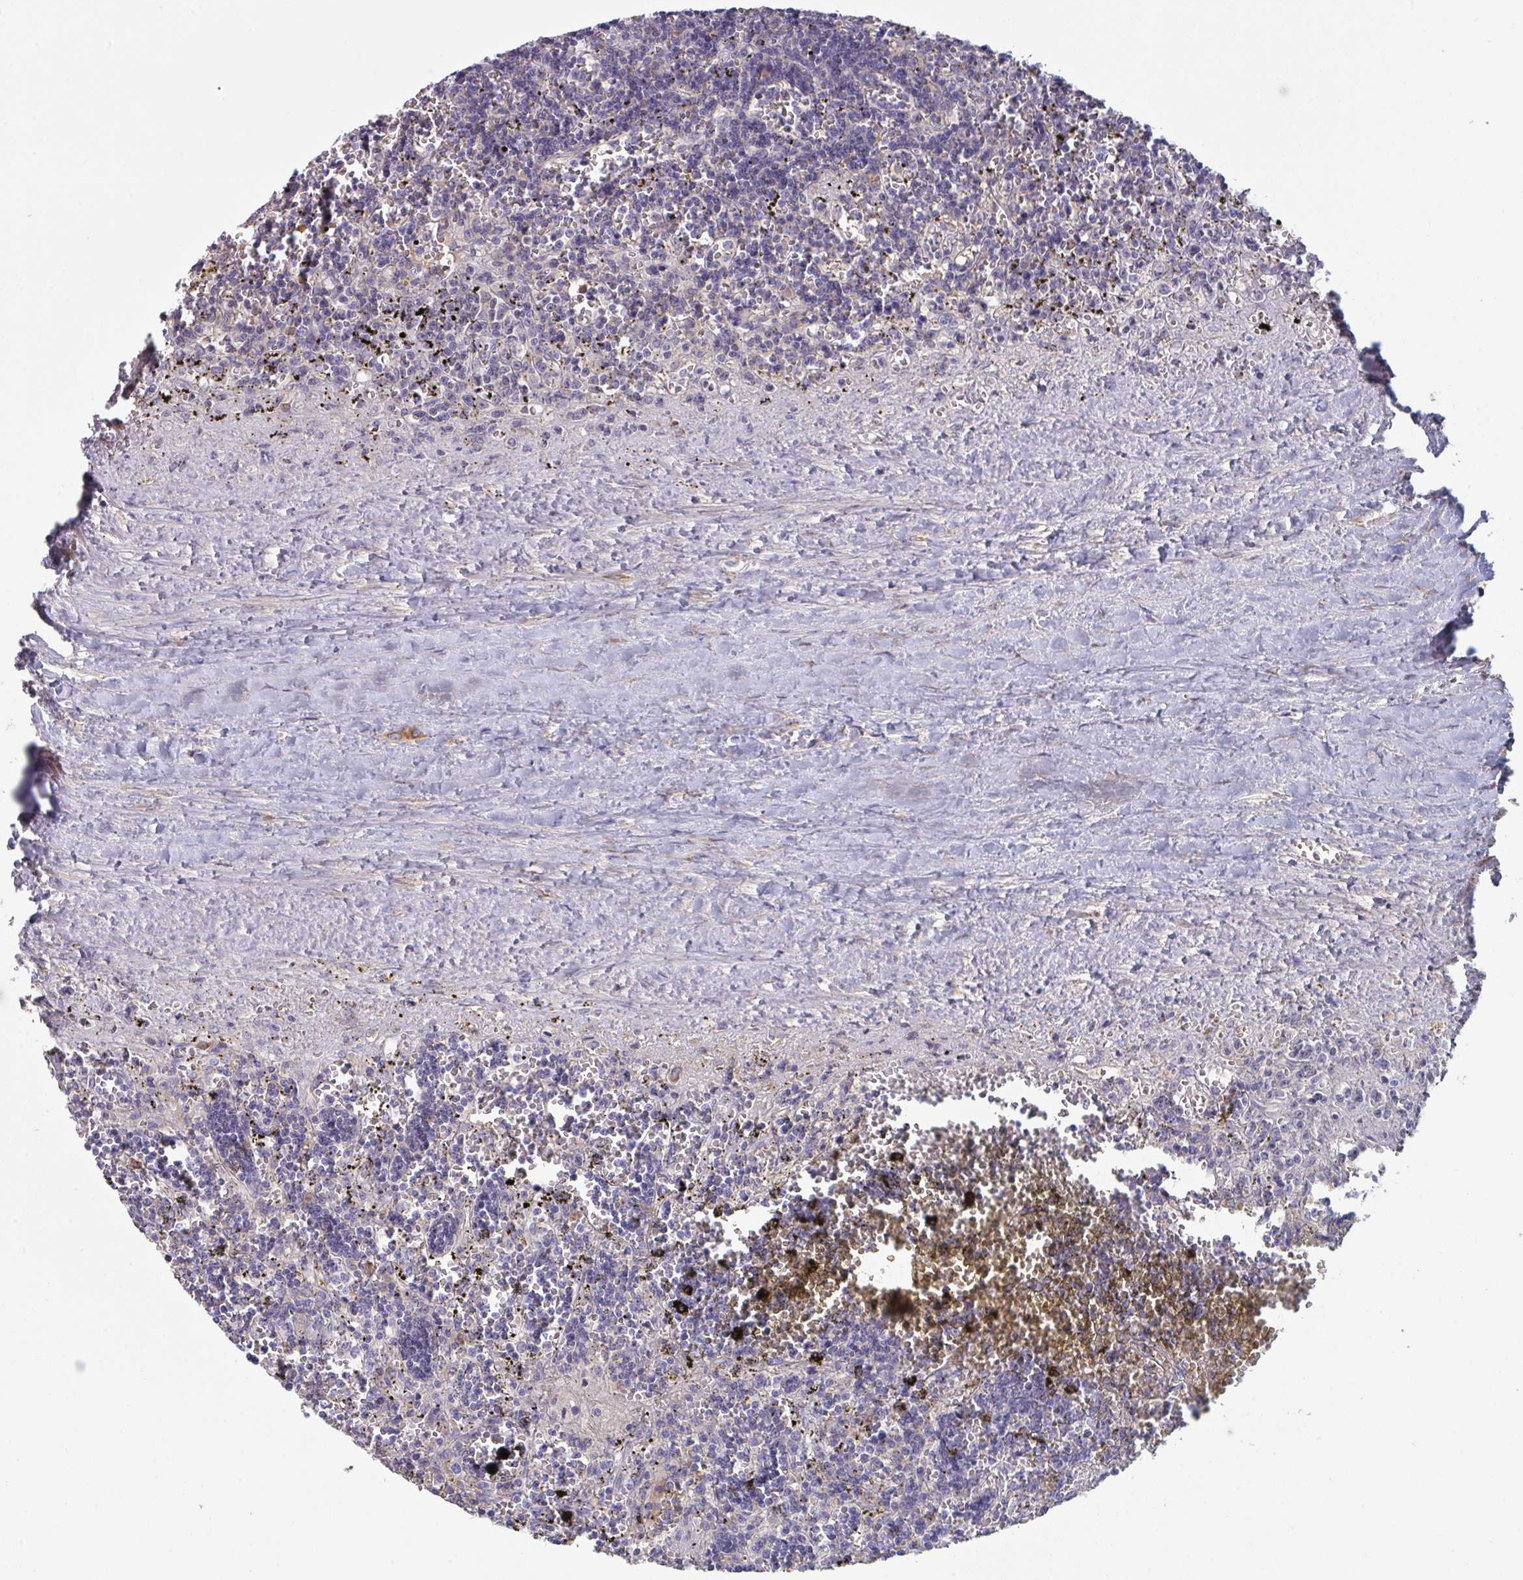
{"staining": {"intensity": "negative", "quantity": "none", "location": "none"}, "tissue": "lymphoma", "cell_type": "Tumor cells", "image_type": "cancer", "snomed": [{"axis": "morphology", "description": "Malignant lymphoma, non-Hodgkin's type, Low grade"}, {"axis": "topography", "description": "Spleen"}], "caption": "Human lymphoma stained for a protein using immunohistochemistry (IHC) exhibits no expression in tumor cells.", "gene": "HGFAC", "patient": {"sex": "male", "age": 60}}